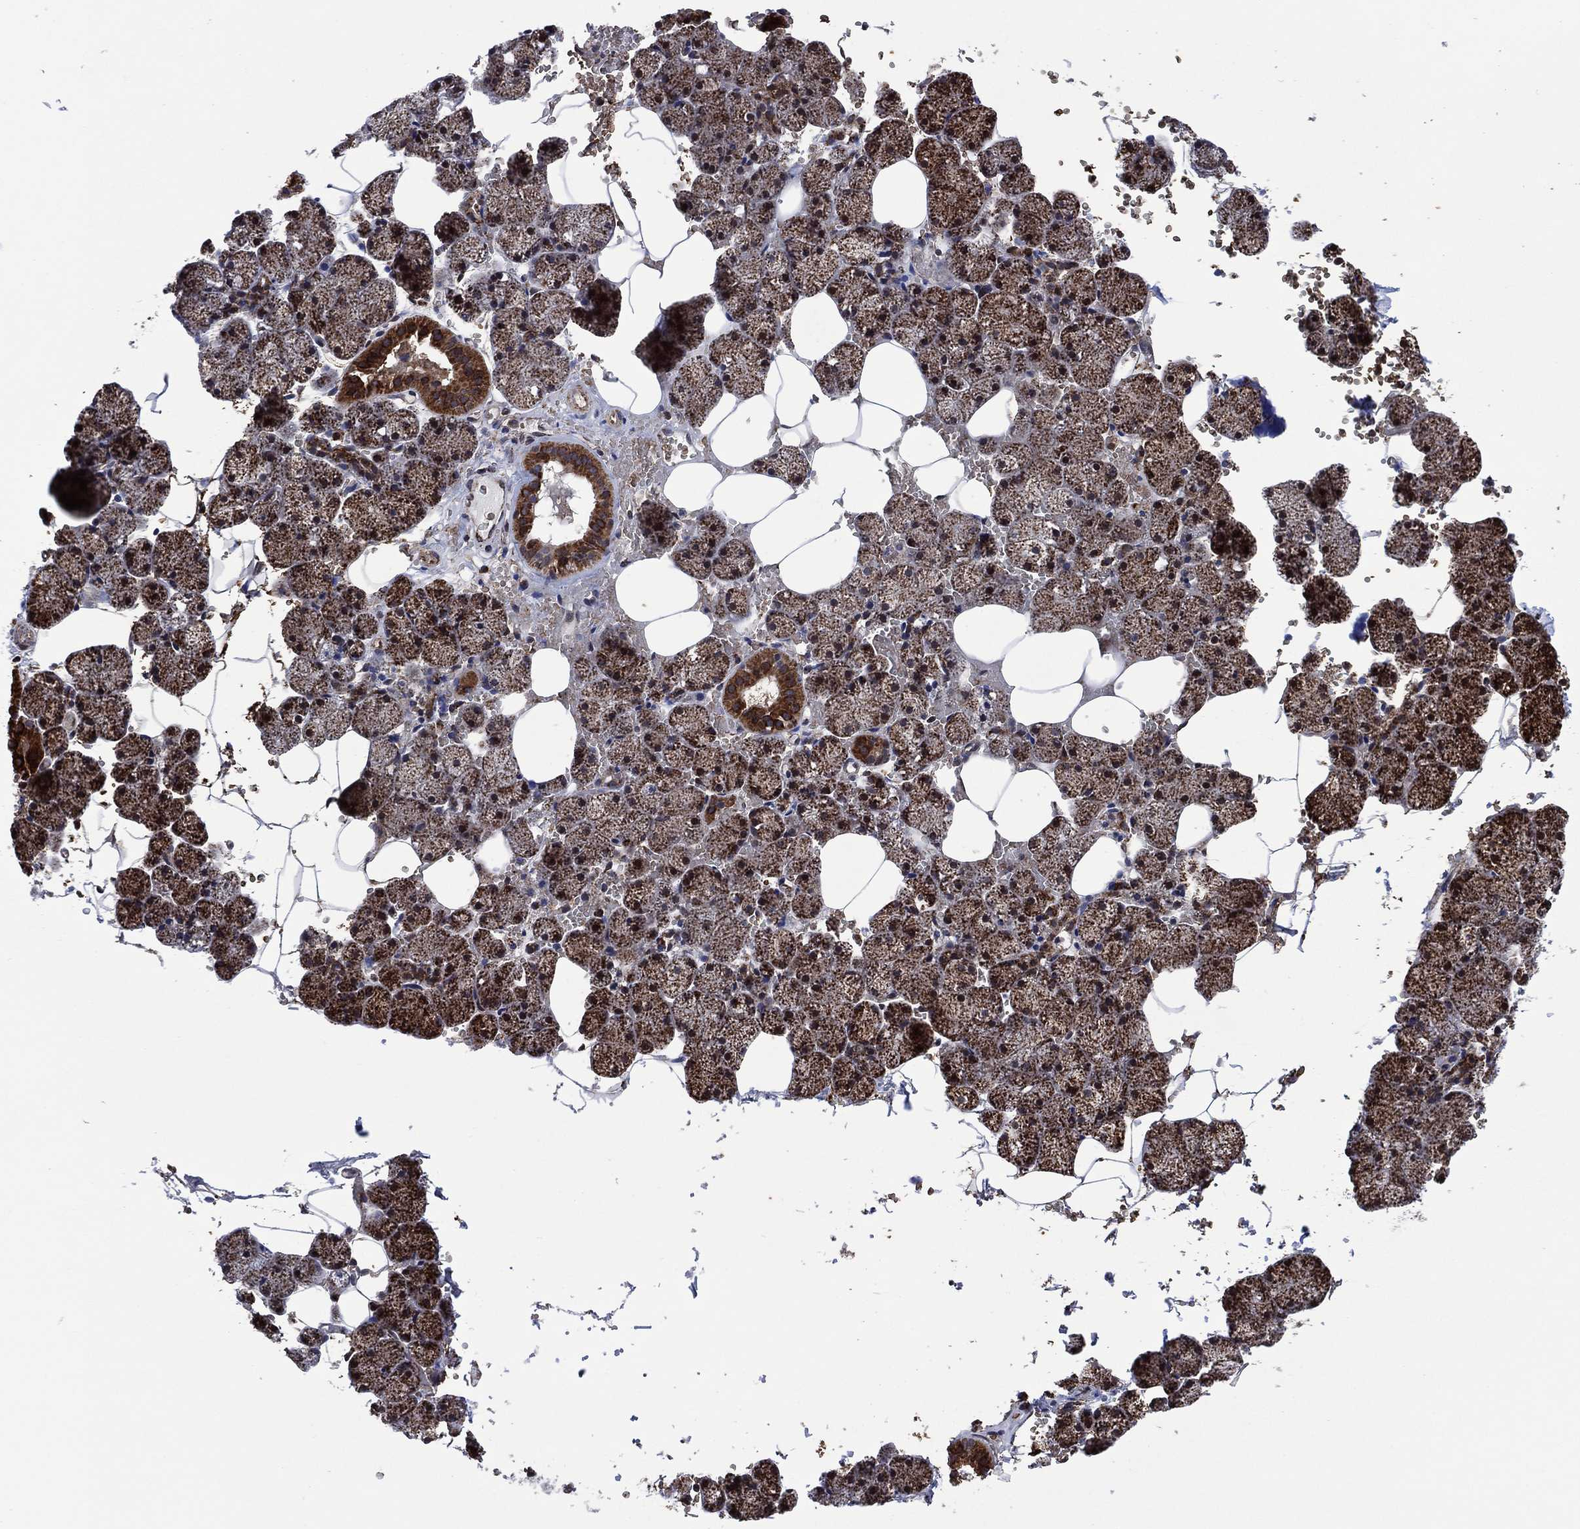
{"staining": {"intensity": "strong", "quantity": ">75%", "location": "cytoplasmic/membranous"}, "tissue": "salivary gland", "cell_type": "Glandular cells", "image_type": "normal", "snomed": [{"axis": "morphology", "description": "Normal tissue, NOS"}, {"axis": "topography", "description": "Salivary gland"}], "caption": "The immunohistochemical stain labels strong cytoplasmic/membranous expression in glandular cells of unremarkable salivary gland. The staining was performed using DAB, with brown indicating positive protein expression. Nuclei are stained blue with hematoxylin.", "gene": "HTD2", "patient": {"sex": "male", "age": 38}}